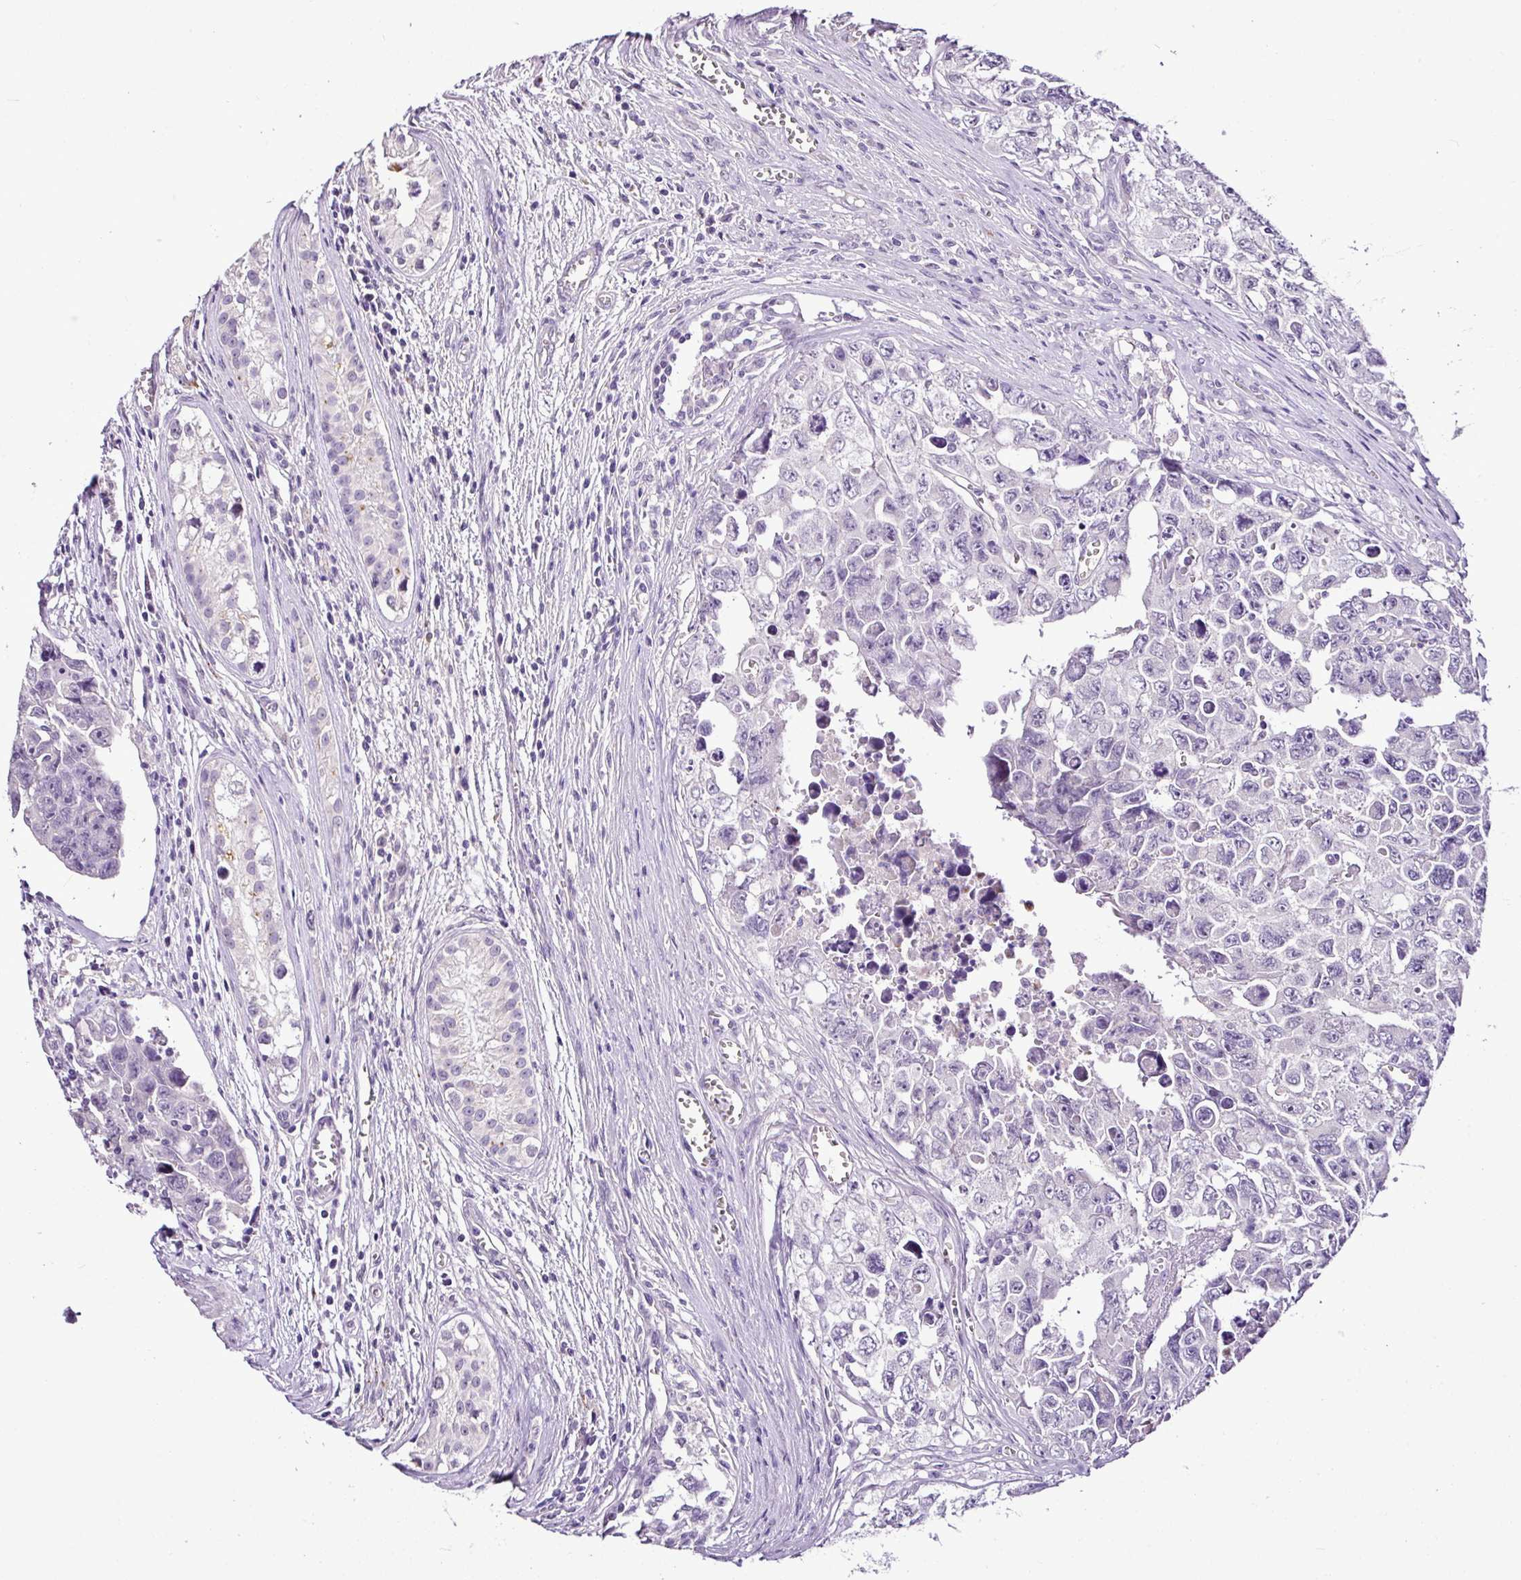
{"staining": {"intensity": "negative", "quantity": "none", "location": "none"}, "tissue": "testis cancer", "cell_type": "Tumor cells", "image_type": "cancer", "snomed": [{"axis": "morphology", "description": "Carcinoma, Embryonal, NOS"}, {"axis": "topography", "description": "Testis"}], "caption": "Immunohistochemical staining of human embryonal carcinoma (testis) exhibits no significant positivity in tumor cells.", "gene": "ESR1", "patient": {"sex": "male", "age": 24}}